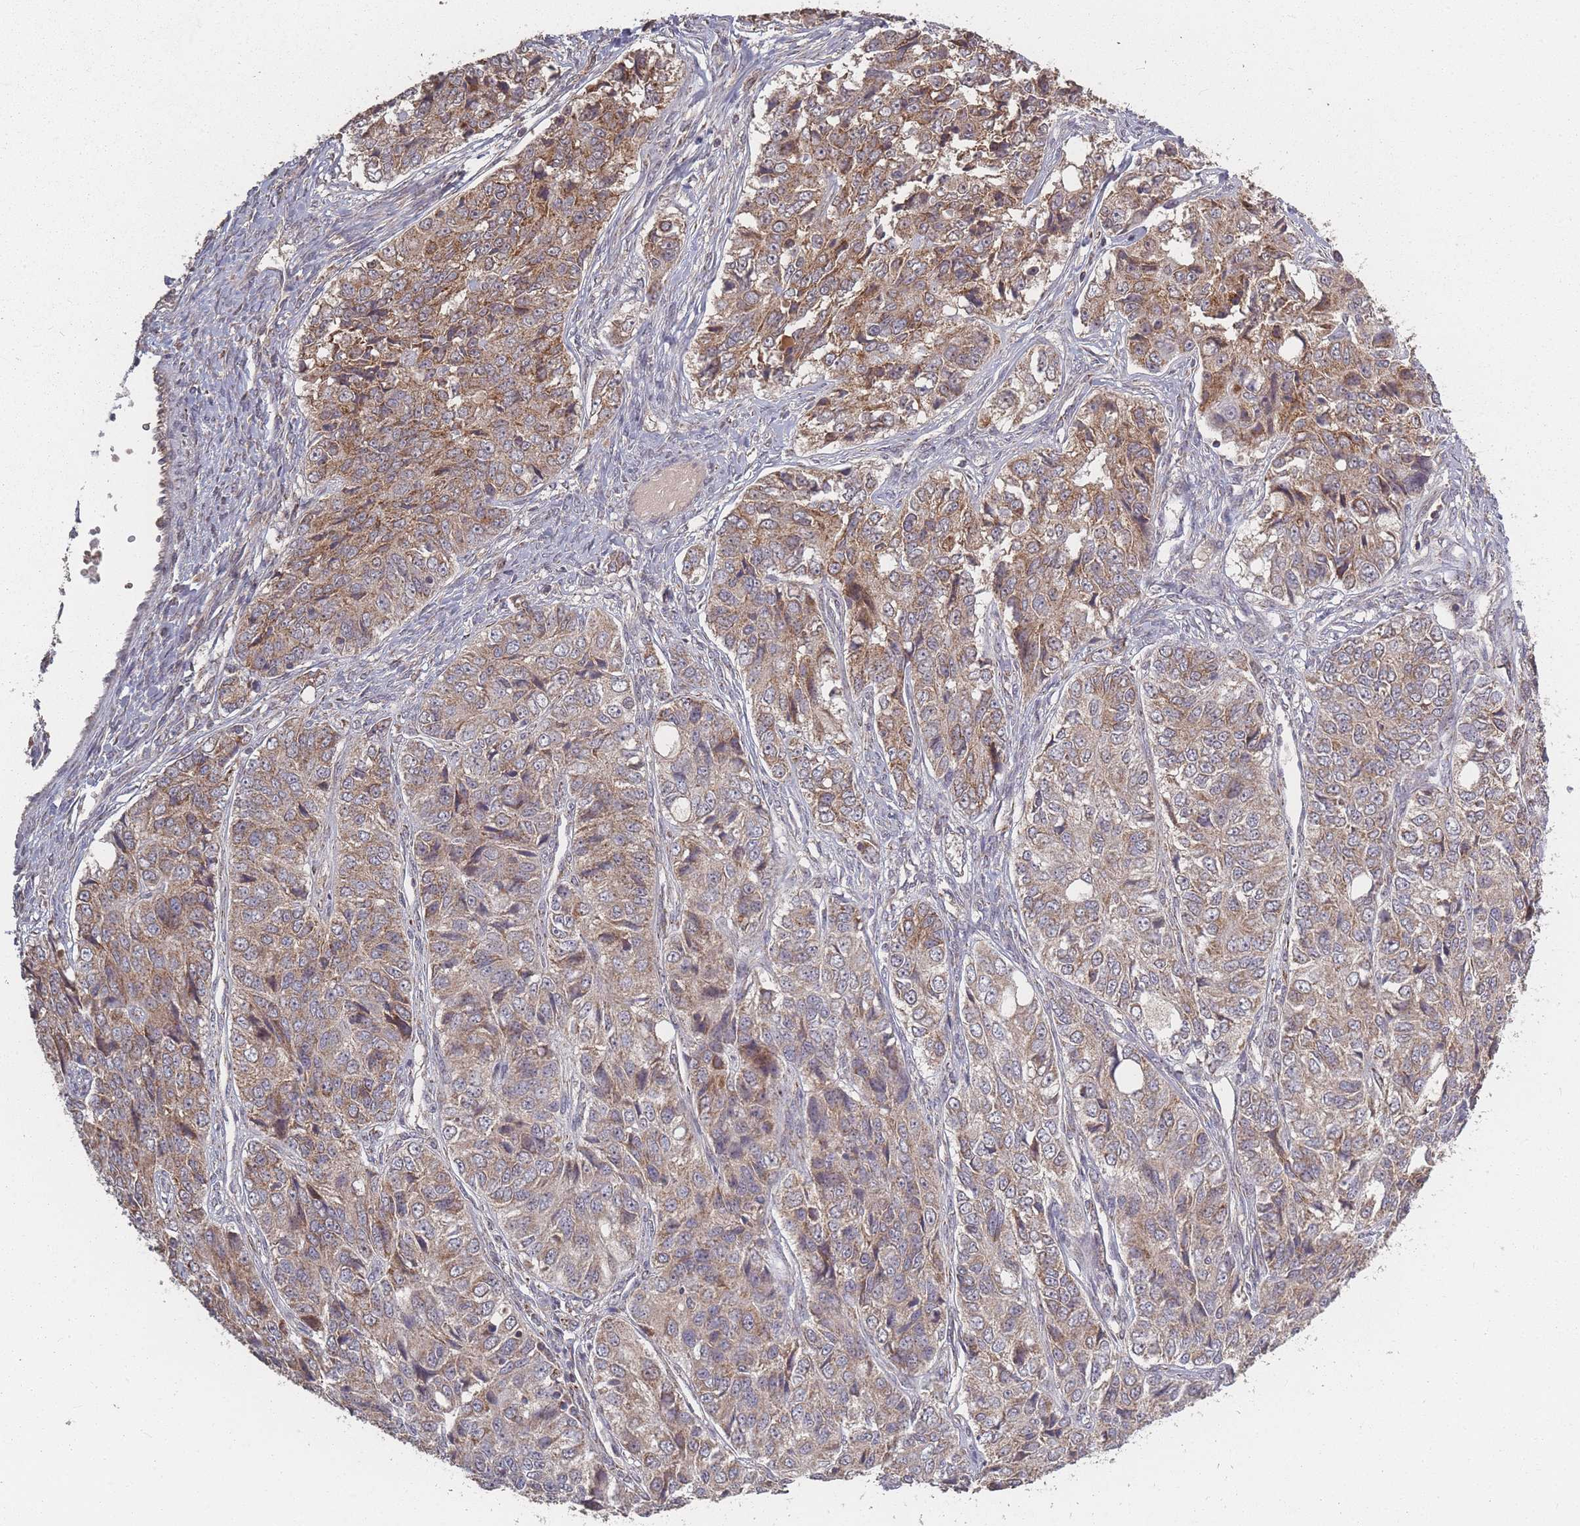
{"staining": {"intensity": "moderate", "quantity": ">75%", "location": "cytoplasmic/membranous"}, "tissue": "ovarian cancer", "cell_type": "Tumor cells", "image_type": "cancer", "snomed": [{"axis": "morphology", "description": "Carcinoma, endometroid"}, {"axis": "topography", "description": "Ovary"}], "caption": "IHC (DAB) staining of human ovarian cancer demonstrates moderate cytoplasmic/membranous protein staining in approximately >75% of tumor cells.", "gene": "LYRM7", "patient": {"sex": "female", "age": 51}}